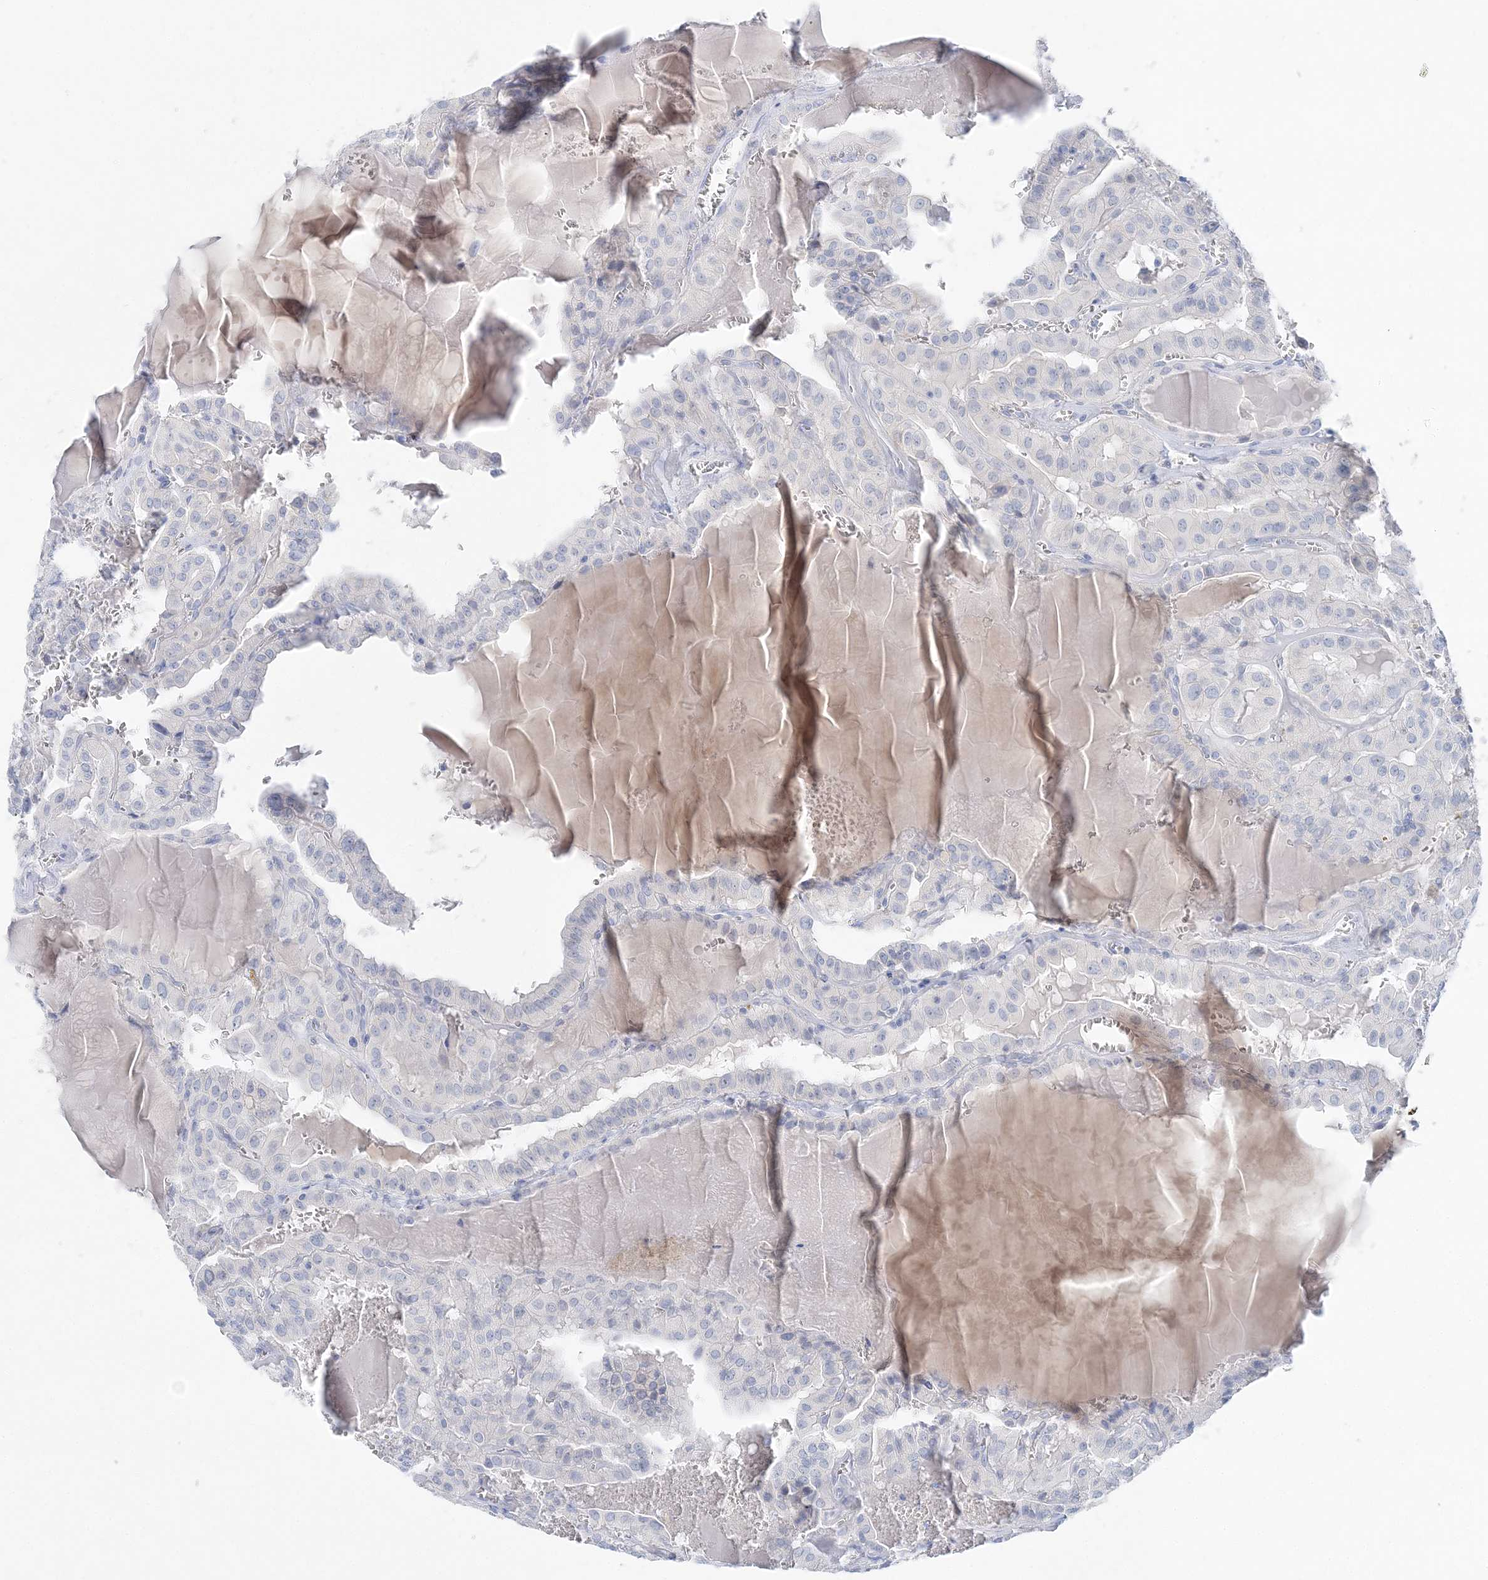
{"staining": {"intensity": "negative", "quantity": "none", "location": "none"}, "tissue": "thyroid cancer", "cell_type": "Tumor cells", "image_type": "cancer", "snomed": [{"axis": "morphology", "description": "Papillary adenocarcinoma, NOS"}, {"axis": "topography", "description": "Thyroid gland"}], "caption": "The immunohistochemistry micrograph has no significant positivity in tumor cells of thyroid cancer (papillary adenocarcinoma) tissue.", "gene": "SLC5A6", "patient": {"sex": "male", "age": 52}}